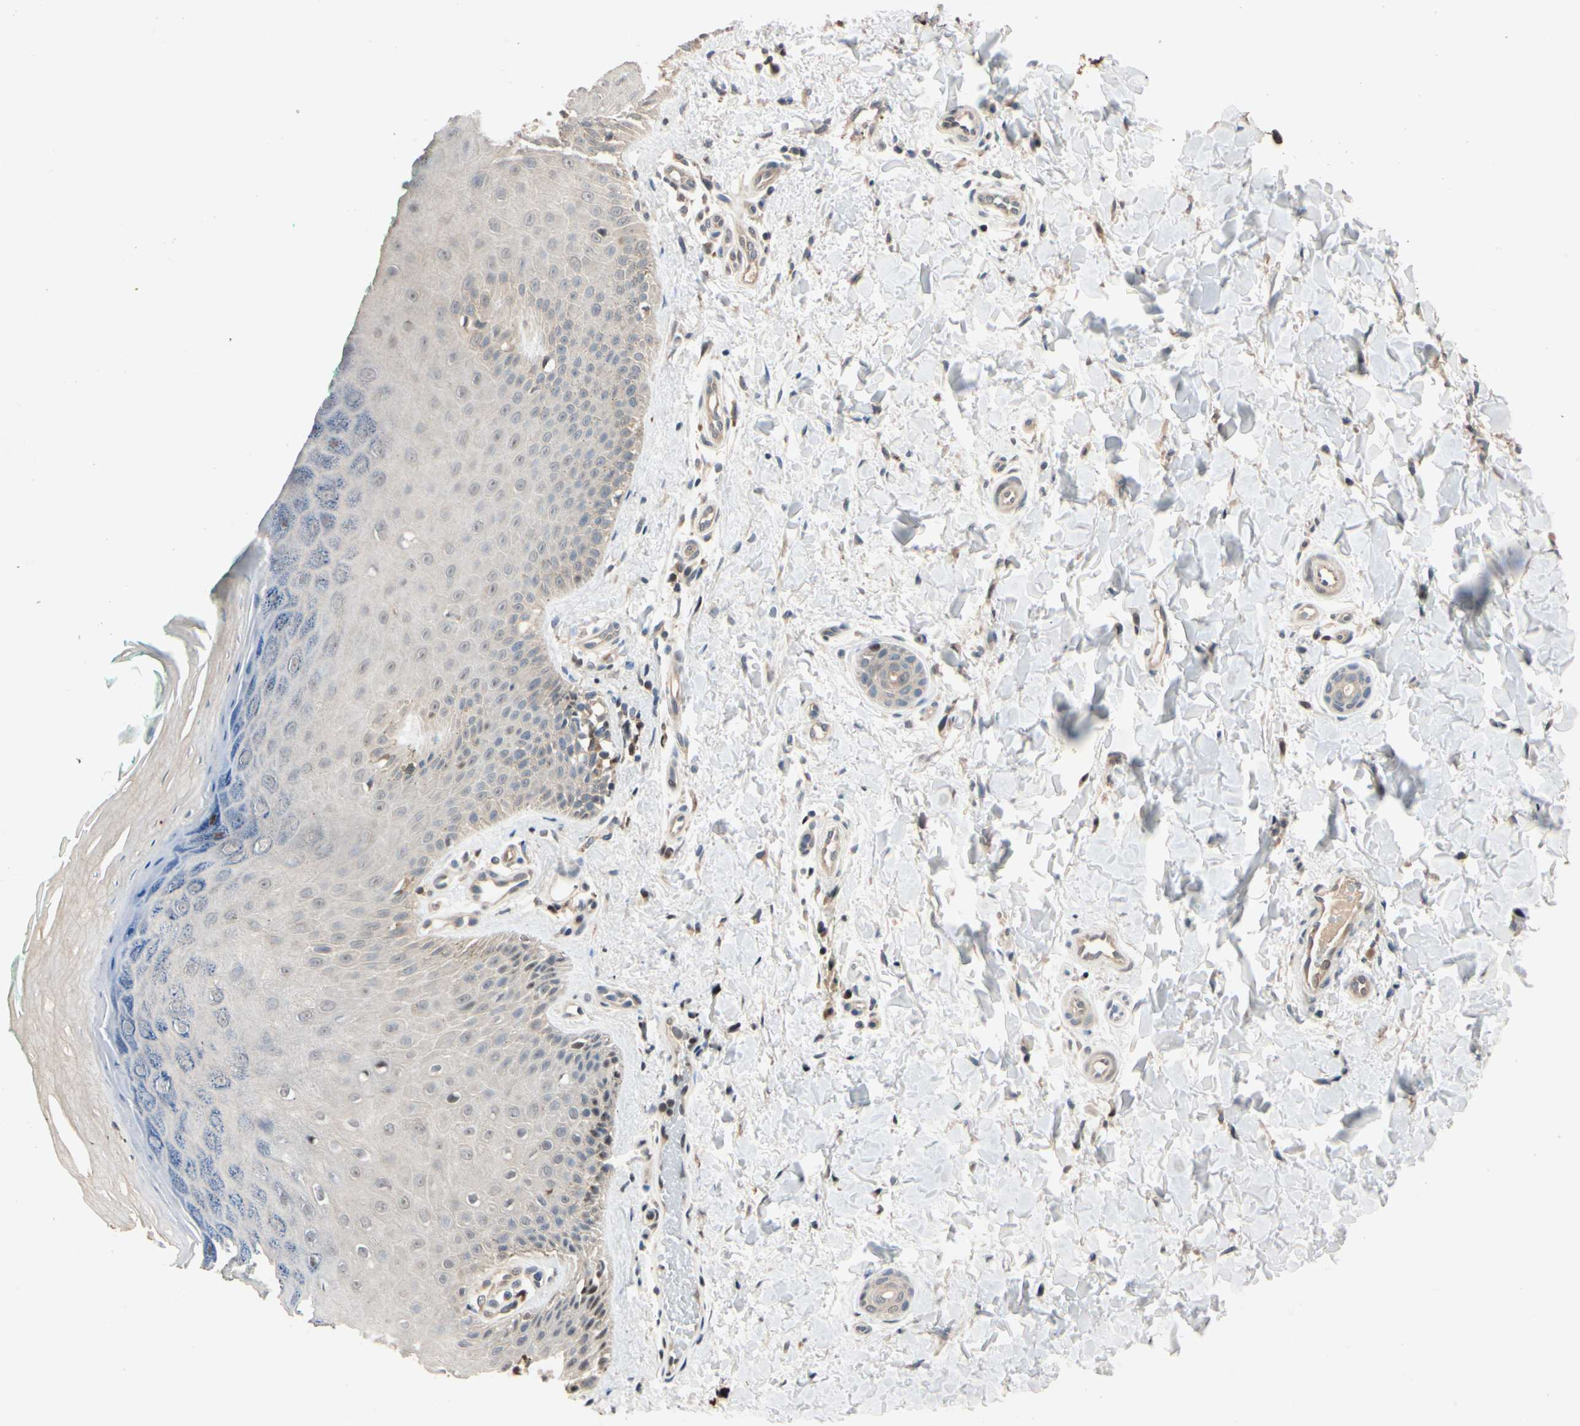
{"staining": {"intensity": "weak", "quantity": "25%-75%", "location": "cytoplasmic/membranous"}, "tissue": "skin", "cell_type": "Fibroblasts", "image_type": "normal", "snomed": [{"axis": "morphology", "description": "Normal tissue, NOS"}, {"axis": "topography", "description": "Skin"}], "caption": "The image exhibits a brown stain indicating the presence of a protein in the cytoplasmic/membranous of fibroblasts in skin. (DAB (3,3'-diaminobenzidine) IHC, brown staining for protein, blue staining for nuclei).", "gene": "ACSL5", "patient": {"sex": "male", "age": 26}}